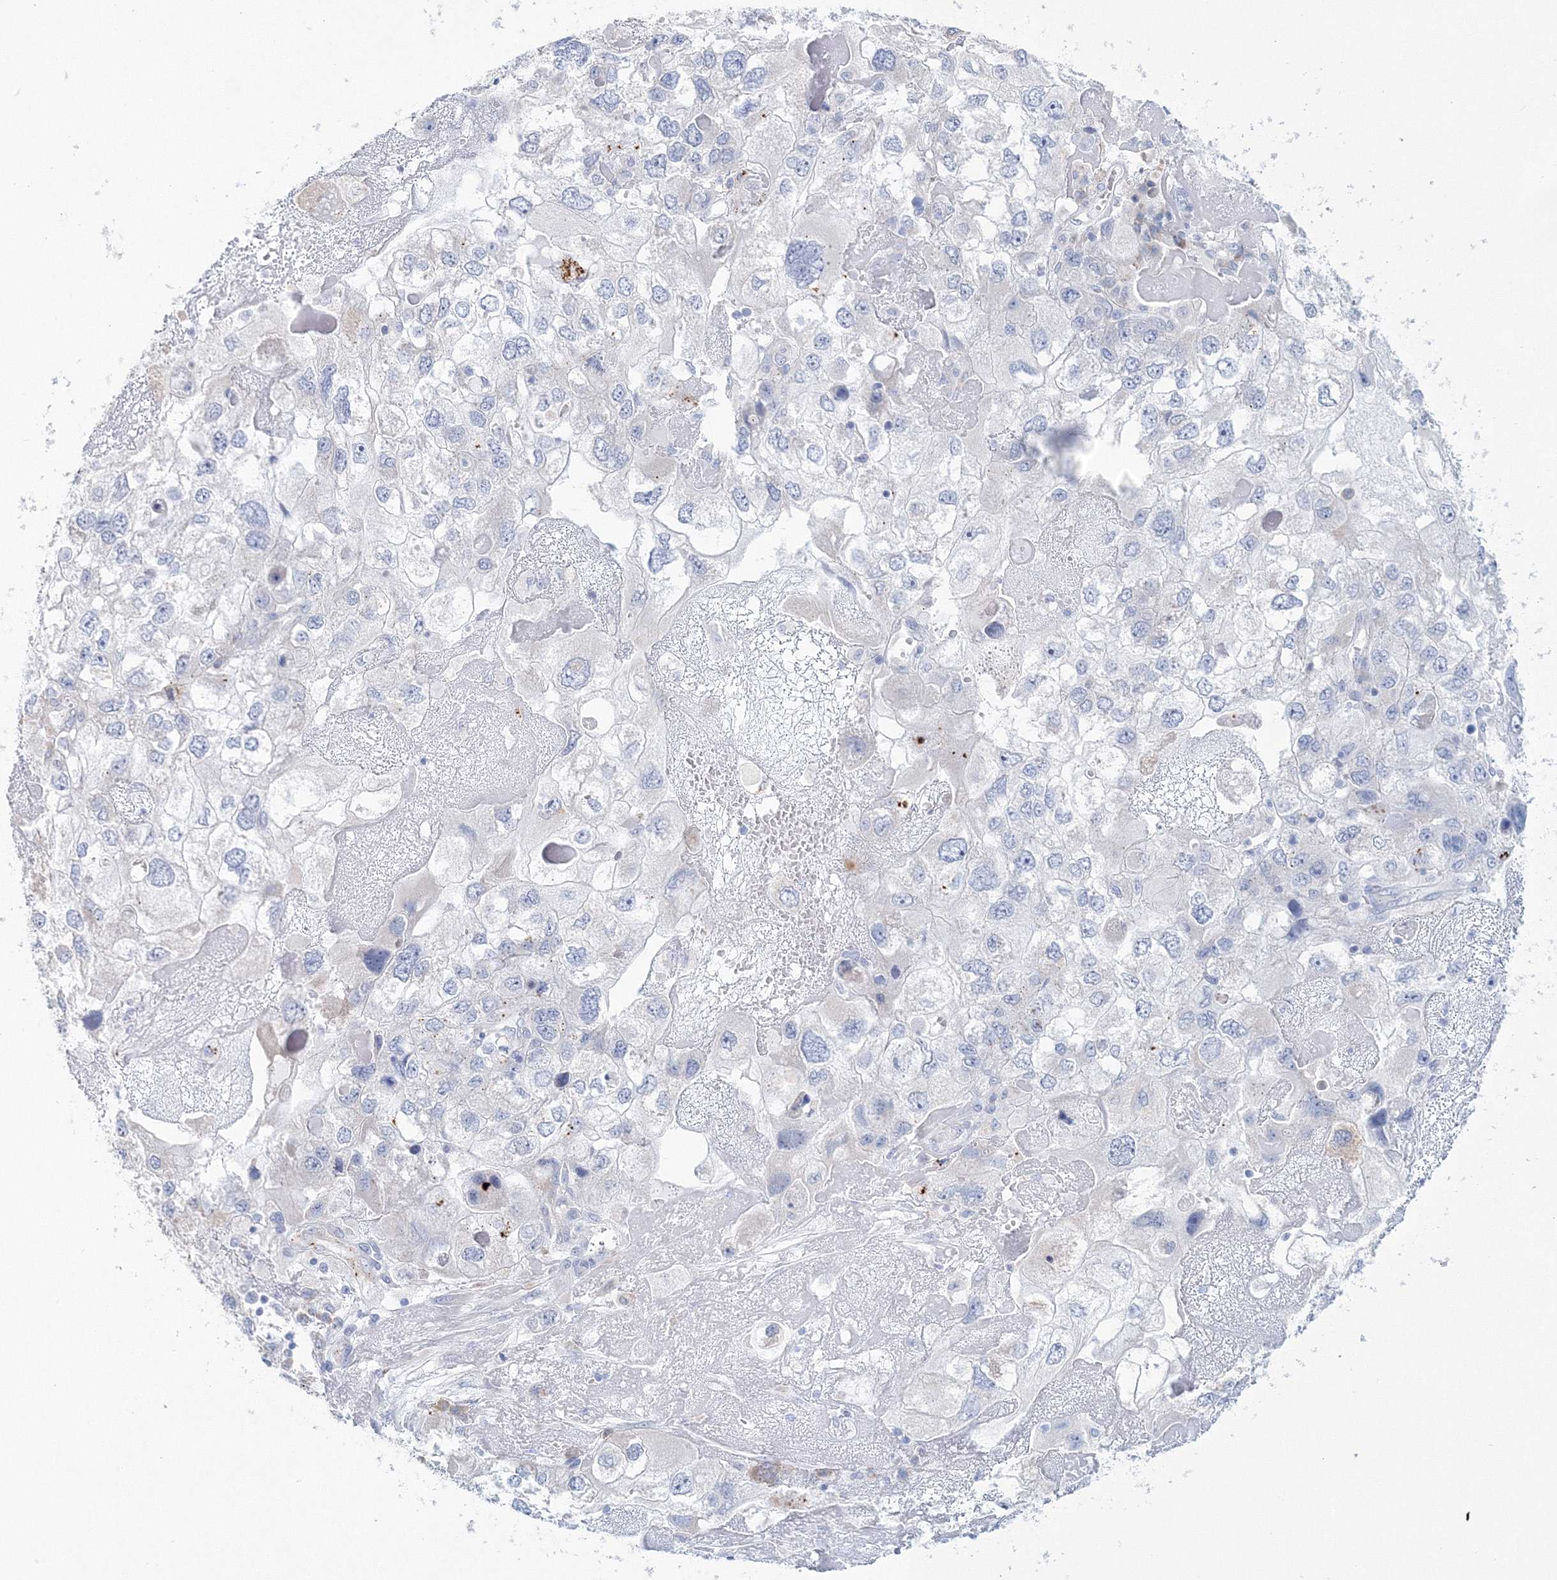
{"staining": {"intensity": "negative", "quantity": "none", "location": "none"}, "tissue": "endometrial cancer", "cell_type": "Tumor cells", "image_type": "cancer", "snomed": [{"axis": "morphology", "description": "Adenocarcinoma, NOS"}, {"axis": "topography", "description": "Endometrium"}], "caption": "High magnification brightfield microscopy of endometrial adenocarcinoma stained with DAB (3,3'-diaminobenzidine) (brown) and counterstained with hematoxylin (blue): tumor cells show no significant expression. The staining was performed using DAB to visualize the protein expression in brown, while the nuclei were stained in blue with hematoxylin (Magnification: 20x).", "gene": "VSIG1", "patient": {"sex": "female", "age": 49}}